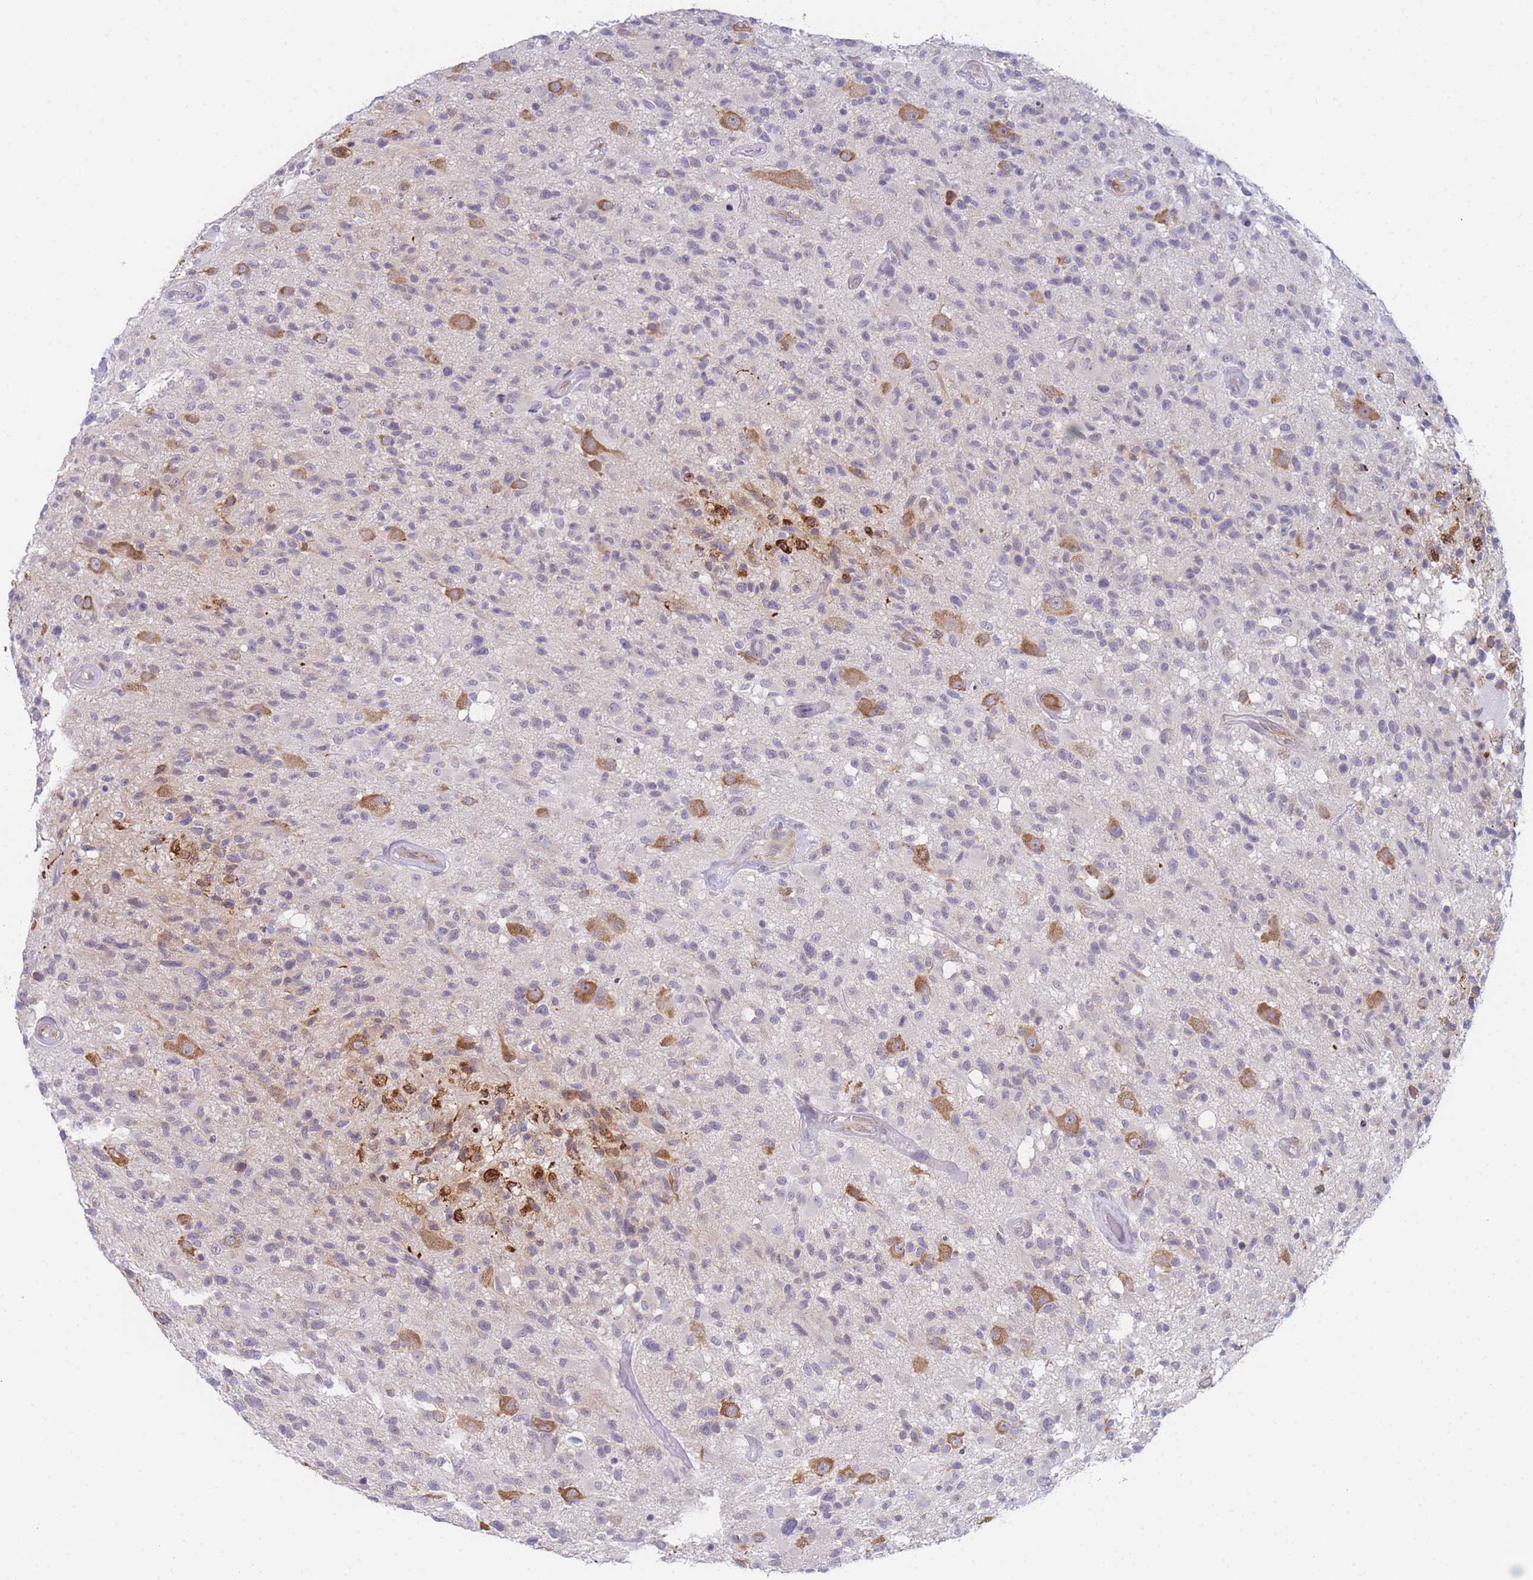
{"staining": {"intensity": "moderate", "quantity": "<25%", "location": "cytoplasmic/membranous"}, "tissue": "glioma", "cell_type": "Tumor cells", "image_type": "cancer", "snomed": [{"axis": "morphology", "description": "Glioma, malignant, High grade"}, {"axis": "morphology", "description": "Glioblastoma, NOS"}, {"axis": "topography", "description": "Brain"}], "caption": "Glioma stained with a brown dye reveals moderate cytoplasmic/membranous positive positivity in about <25% of tumor cells.", "gene": "ZNF510", "patient": {"sex": "male", "age": 60}}